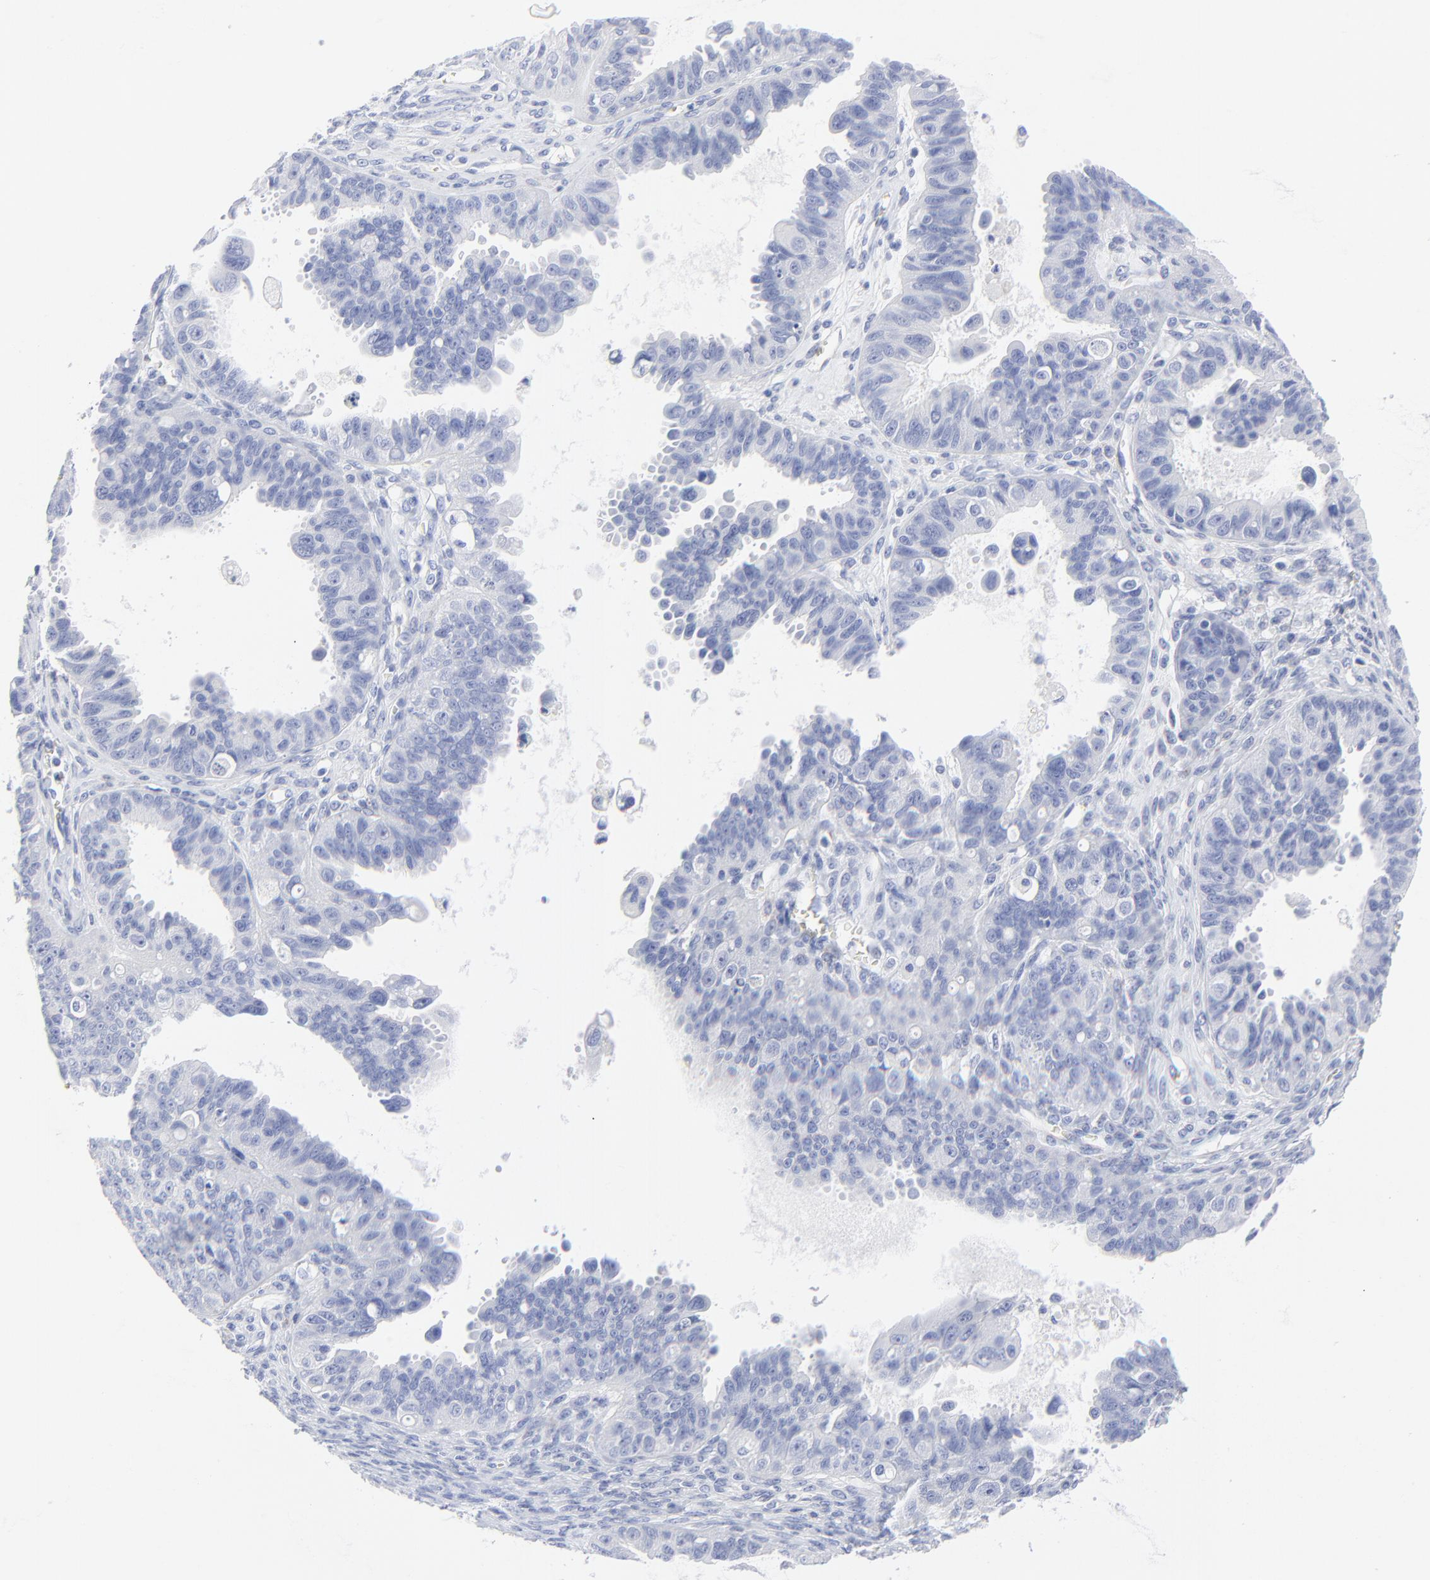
{"staining": {"intensity": "negative", "quantity": "none", "location": "none"}, "tissue": "ovarian cancer", "cell_type": "Tumor cells", "image_type": "cancer", "snomed": [{"axis": "morphology", "description": "Carcinoma, endometroid"}, {"axis": "topography", "description": "Ovary"}], "caption": "IHC micrograph of ovarian cancer (endometroid carcinoma) stained for a protein (brown), which exhibits no positivity in tumor cells.", "gene": "PSD3", "patient": {"sex": "female", "age": 85}}